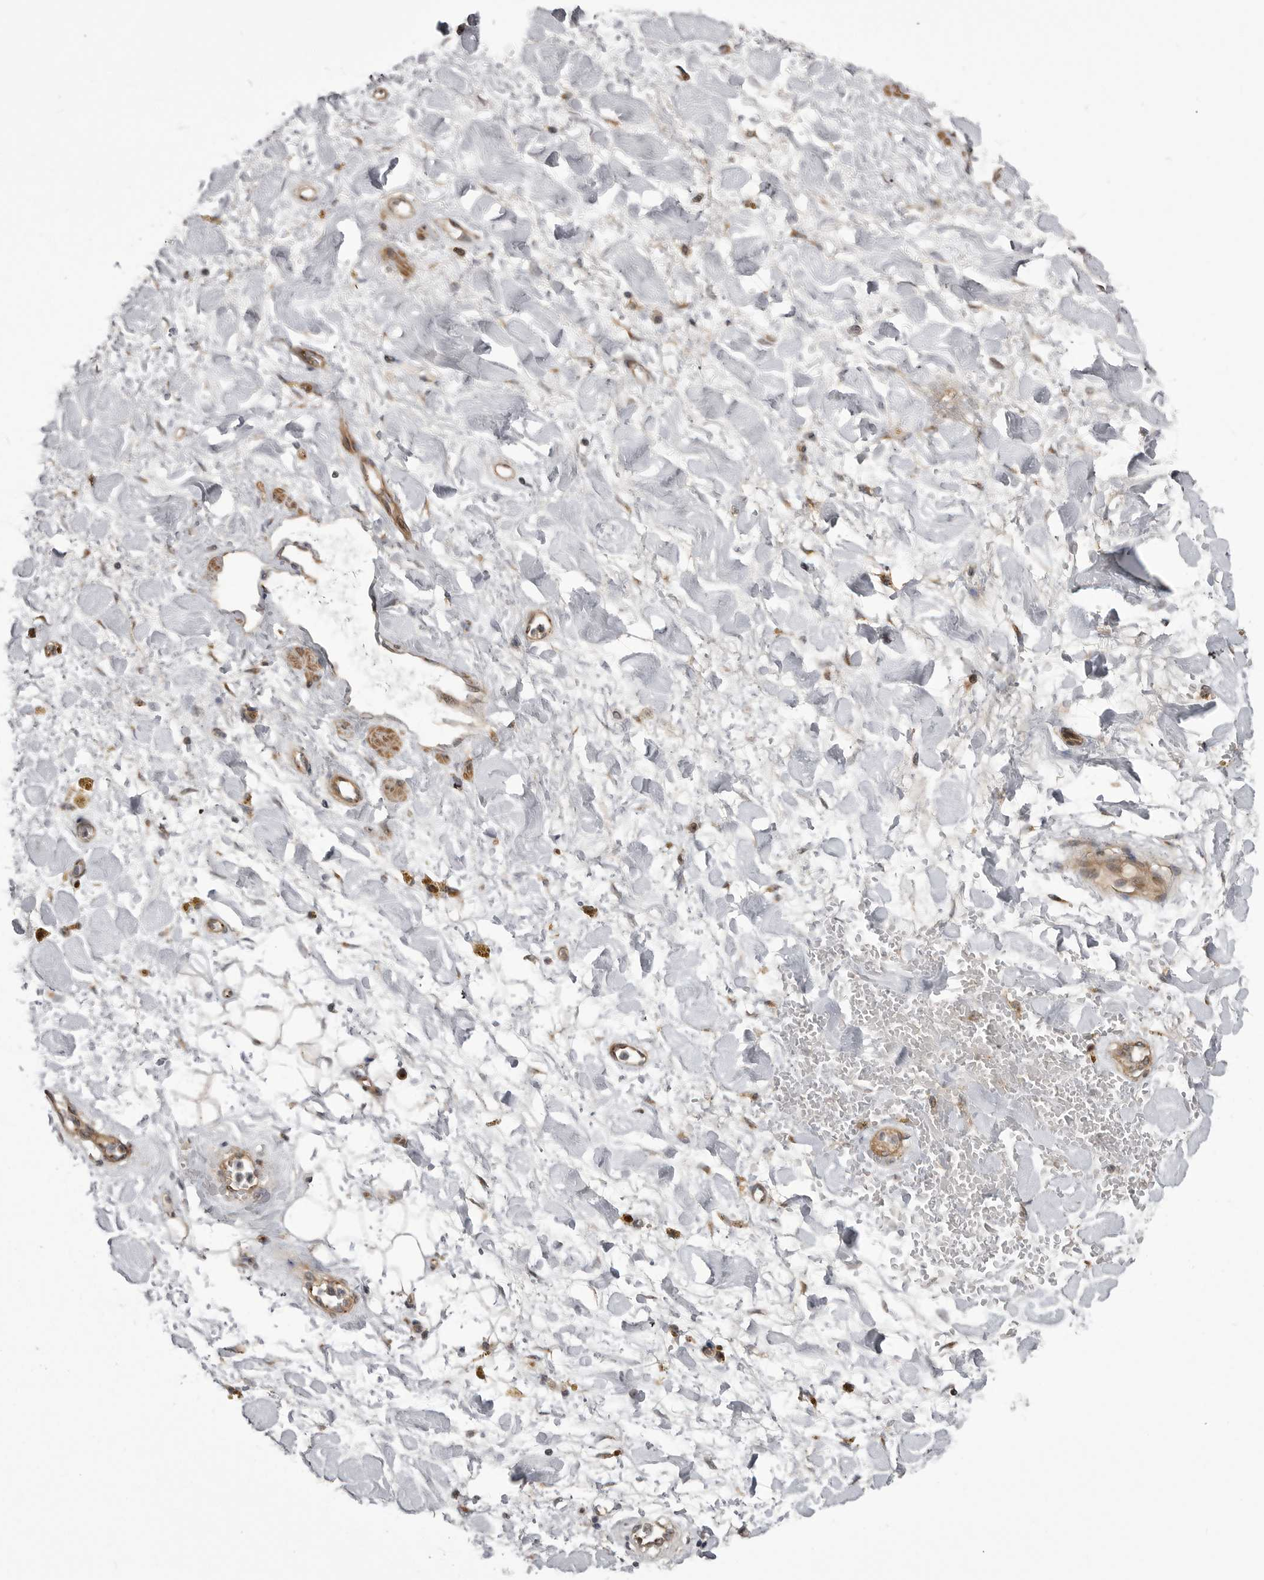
{"staining": {"intensity": "weak", "quantity": ">75%", "location": "cytoplasmic/membranous"}, "tissue": "adipose tissue", "cell_type": "Adipocytes", "image_type": "normal", "snomed": [{"axis": "morphology", "description": "Normal tissue, NOS"}, {"axis": "topography", "description": "Kidney"}, {"axis": "topography", "description": "Peripheral nerve tissue"}], "caption": "Adipocytes exhibit weak cytoplasmic/membranous staining in approximately >75% of cells in unremarkable adipose tissue. The staining is performed using DAB brown chromogen to label protein expression. The nuclei are counter-stained blue using hematoxylin.", "gene": "PDCL", "patient": {"sex": "male", "age": 7}}